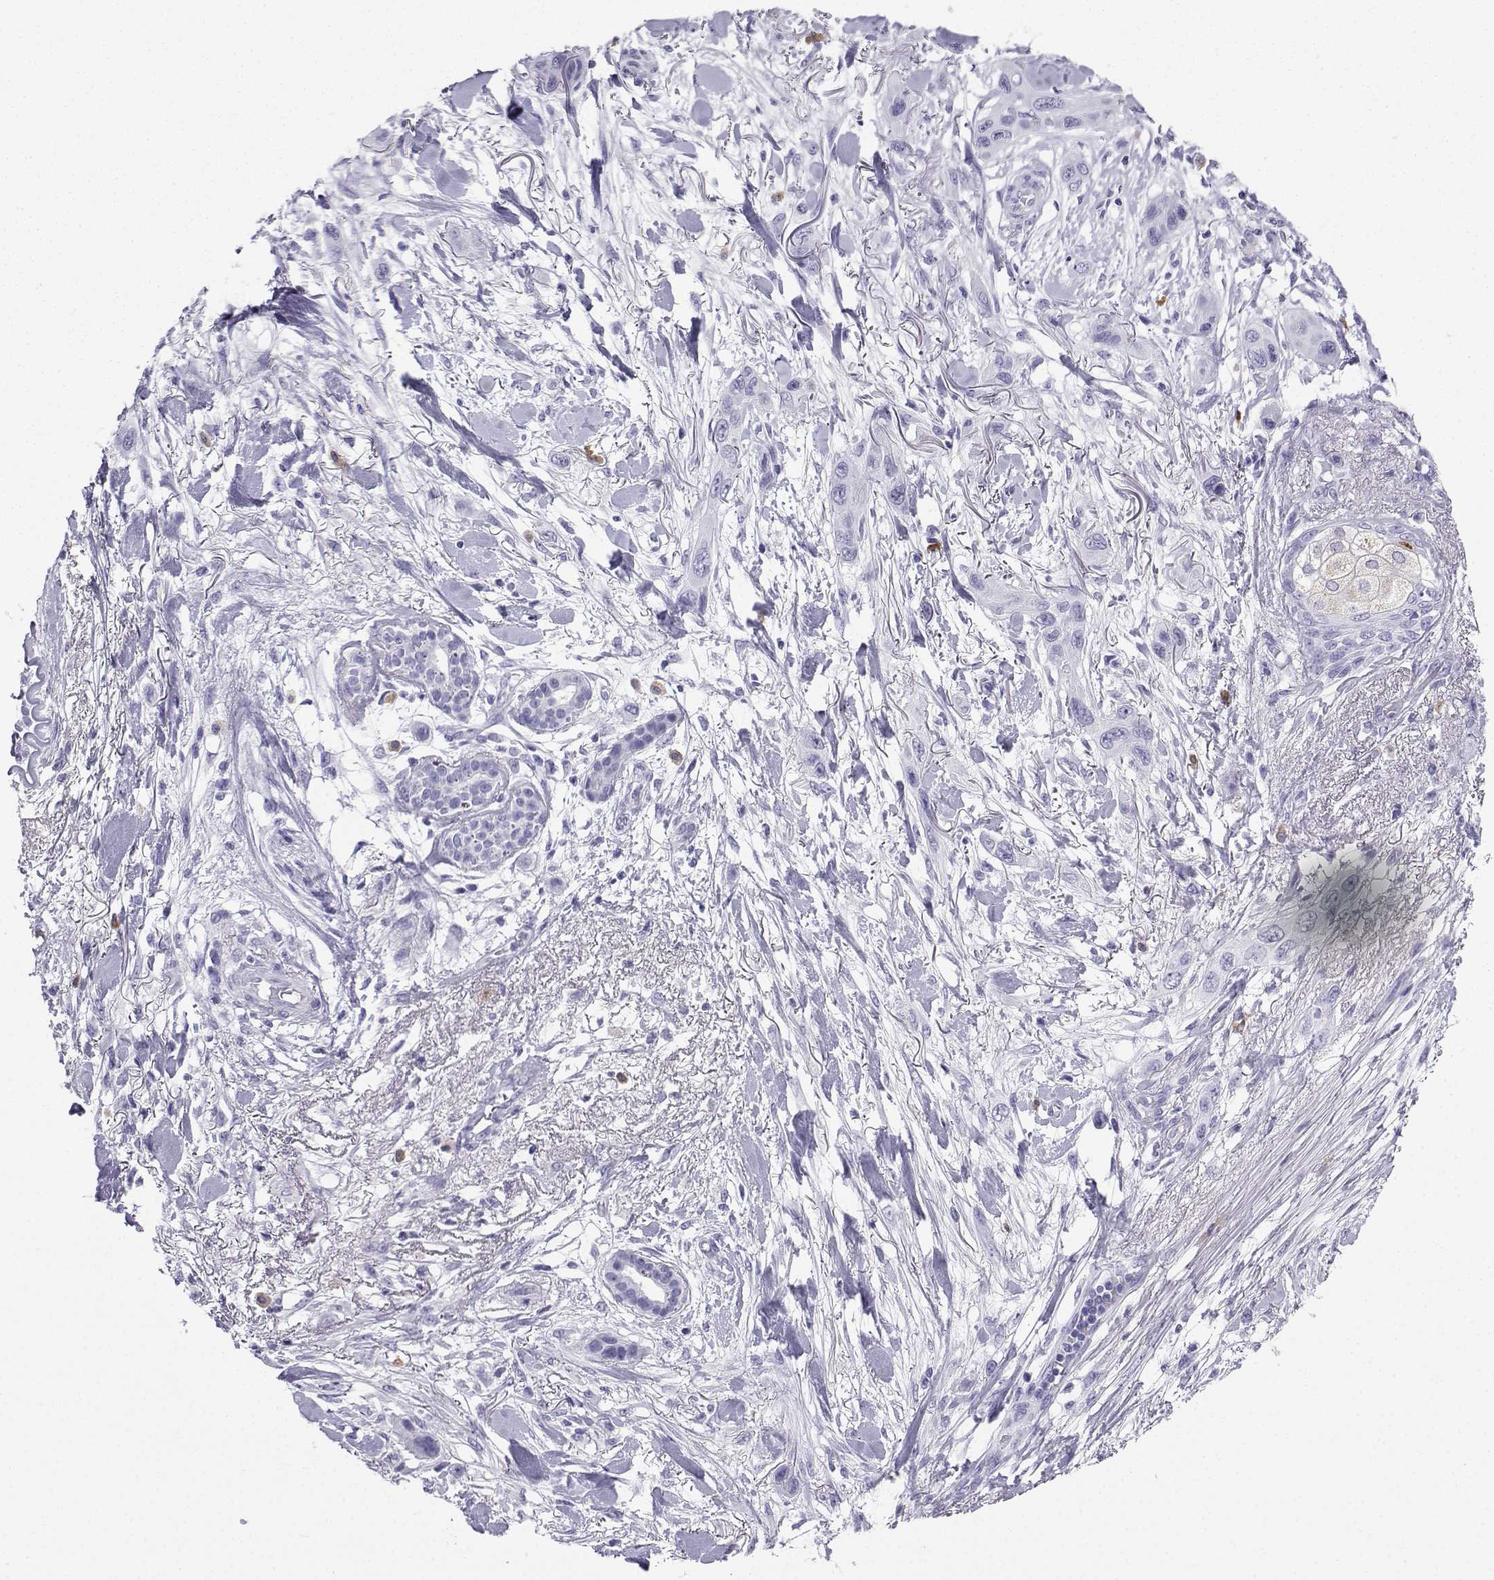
{"staining": {"intensity": "negative", "quantity": "none", "location": "none"}, "tissue": "skin cancer", "cell_type": "Tumor cells", "image_type": "cancer", "snomed": [{"axis": "morphology", "description": "Squamous cell carcinoma, NOS"}, {"axis": "topography", "description": "Skin"}], "caption": "This is an immunohistochemistry histopathology image of human squamous cell carcinoma (skin). There is no positivity in tumor cells.", "gene": "SLC18A2", "patient": {"sex": "male", "age": 79}}